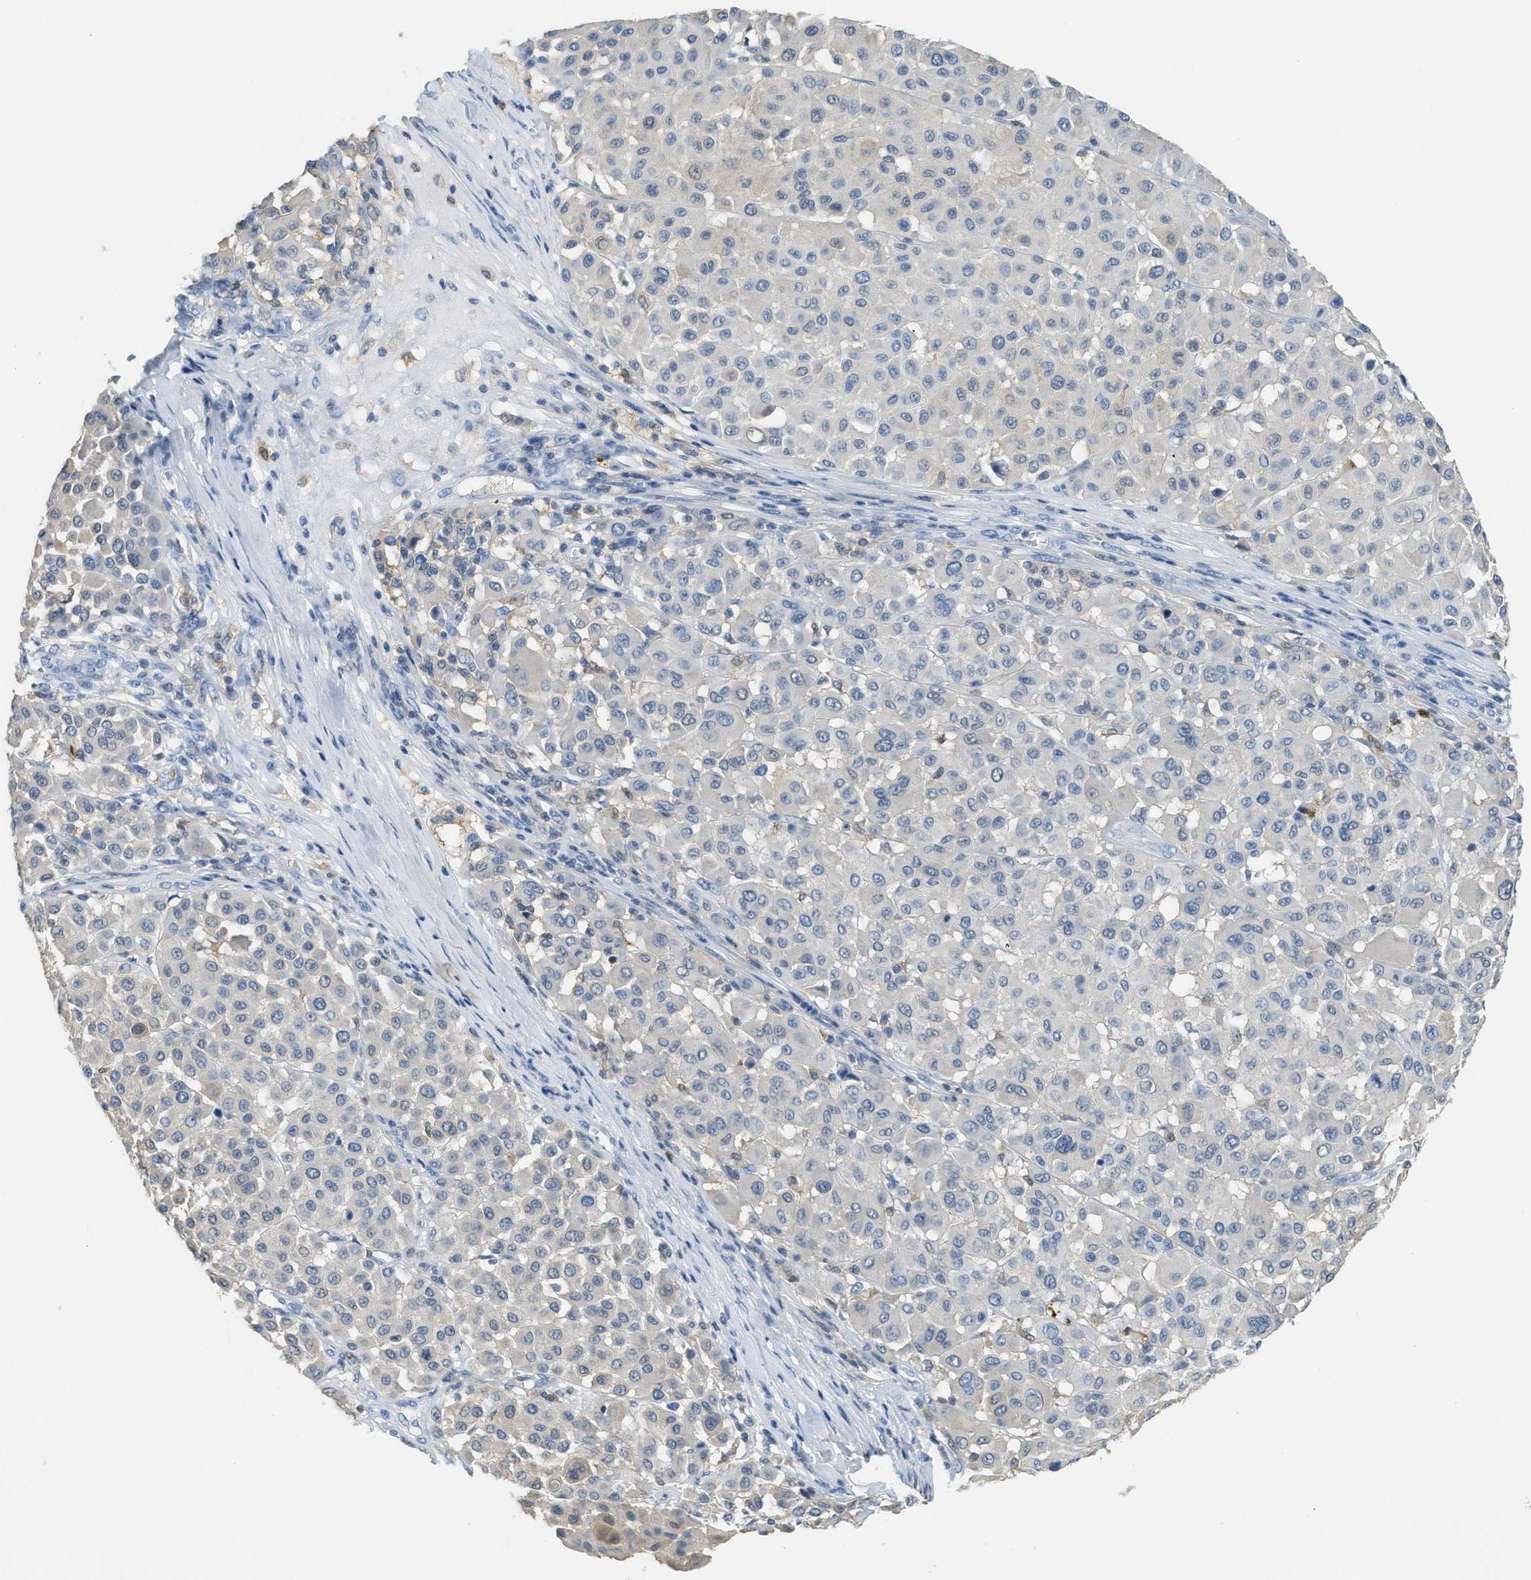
{"staining": {"intensity": "negative", "quantity": "none", "location": "none"}, "tissue": "melanoma", "cell_type": "Tumor cells", "image_type": "cancer", "snomed": [{"axis": "morphology", "description": "Malignant melanoma, Metastatic site"}, {"axis": "topography", "description": "Soft tissue"}], "caption": "High magnification brightfield microscopy of melanoma stained with DAB (brown) and counterstained with hematoxylin (blue): tumor cells show no significant staining. (Stains: DAB immunohistochemistry with hematoxylin counter stain, Microscopy: brightfield microscopy at high magnification).", "gene": "SERPINB1", "patient": {"sex": "male", "age": 41}}